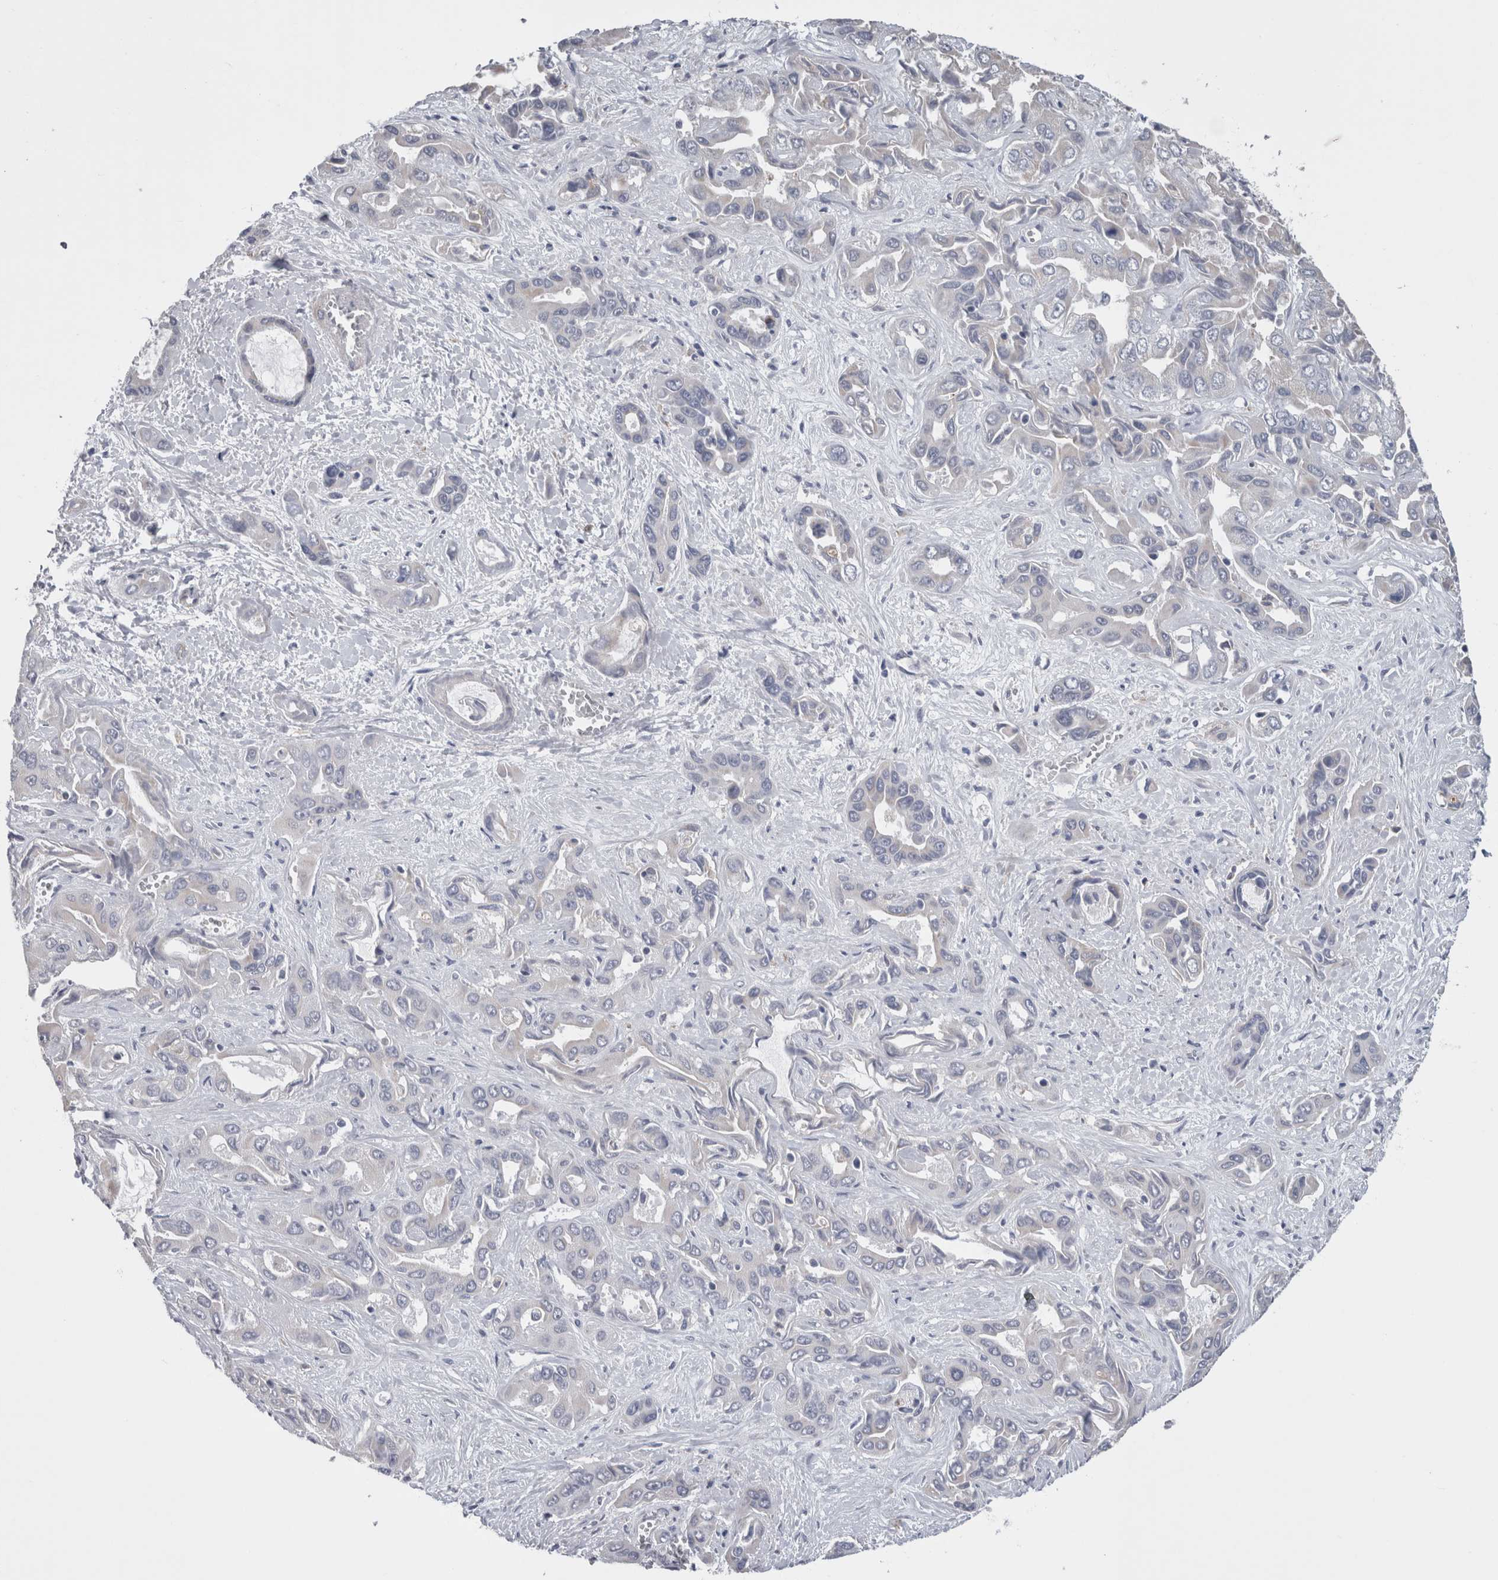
{"staining": {"intensity": "negative", "quantity": "none", "location": "none"}, "tissue": "liver cancer", "cell_type": "Tumor cells", "image_type": "cancer", "snomed": [{"axis": "morphology", "description": "Cholangiocarcinoma"}, {"axis": "topography", "description": "Liver"}], "caption": "Immunohistochemical staining of liver cholangiocarcinoma exhibits no significant positivity in tumor cells.", "gene": "GDAP1", "patient": {"sex": "female", "age": 52}}